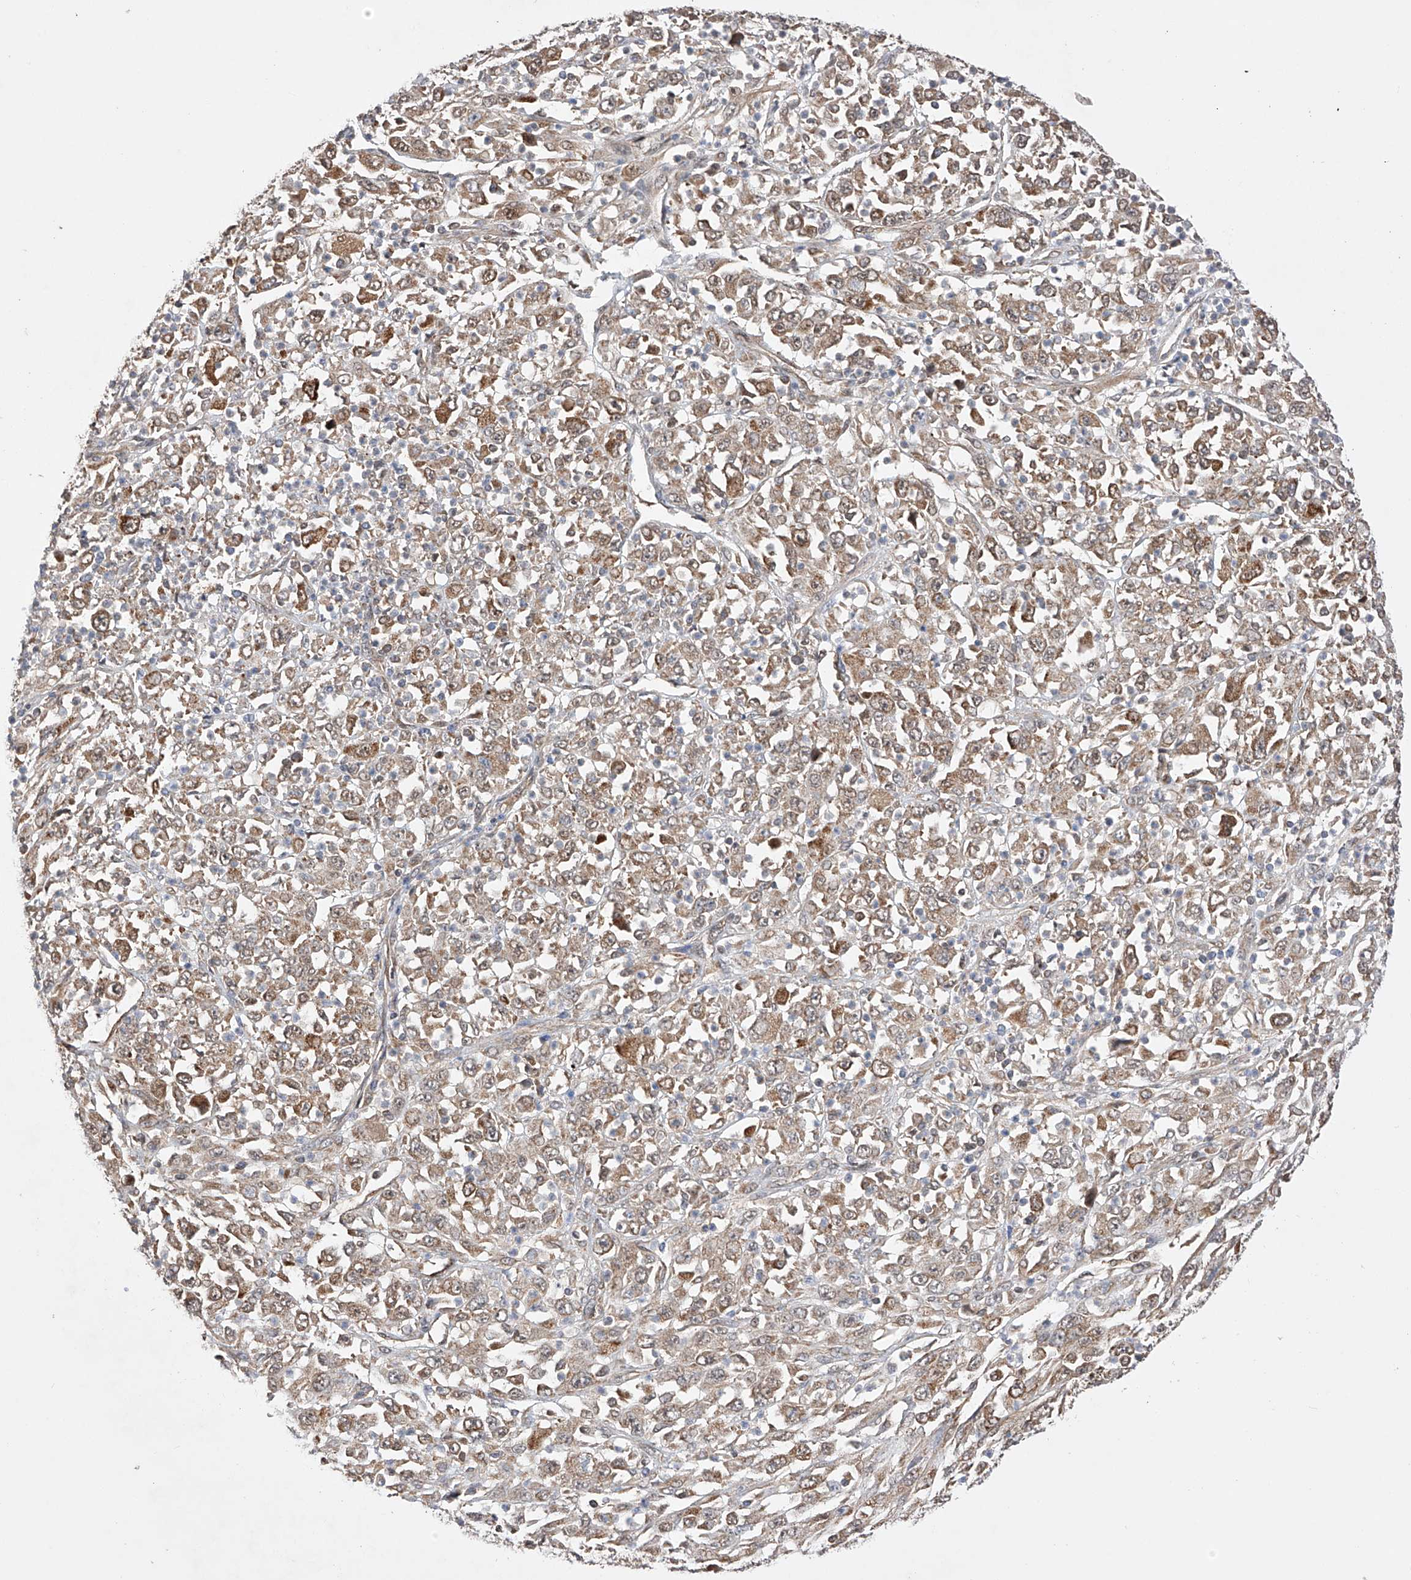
{"staining": {"intensity": "moderate", "quantity": ">75%", "location": "cytoplasmic/membranous"}, "tissue": "melanoma", "cell_type": "Tumor cells", "image_type": "cancer", "snomed": [{"axis": "morphology", "description": "Malignant melanoma, Metastatic site"}, {"axis": "topography", "description": "Skin"}], "caption": "DAB (3,3'-diaminobenzidine) immunohistochemical staining of human melanoma reveals moderate cytoplasmic/membranous protein staining in about >75% of tumor cells.", "gene": "SDHAF4", "patient": {"sex": "female", "age": 56}}